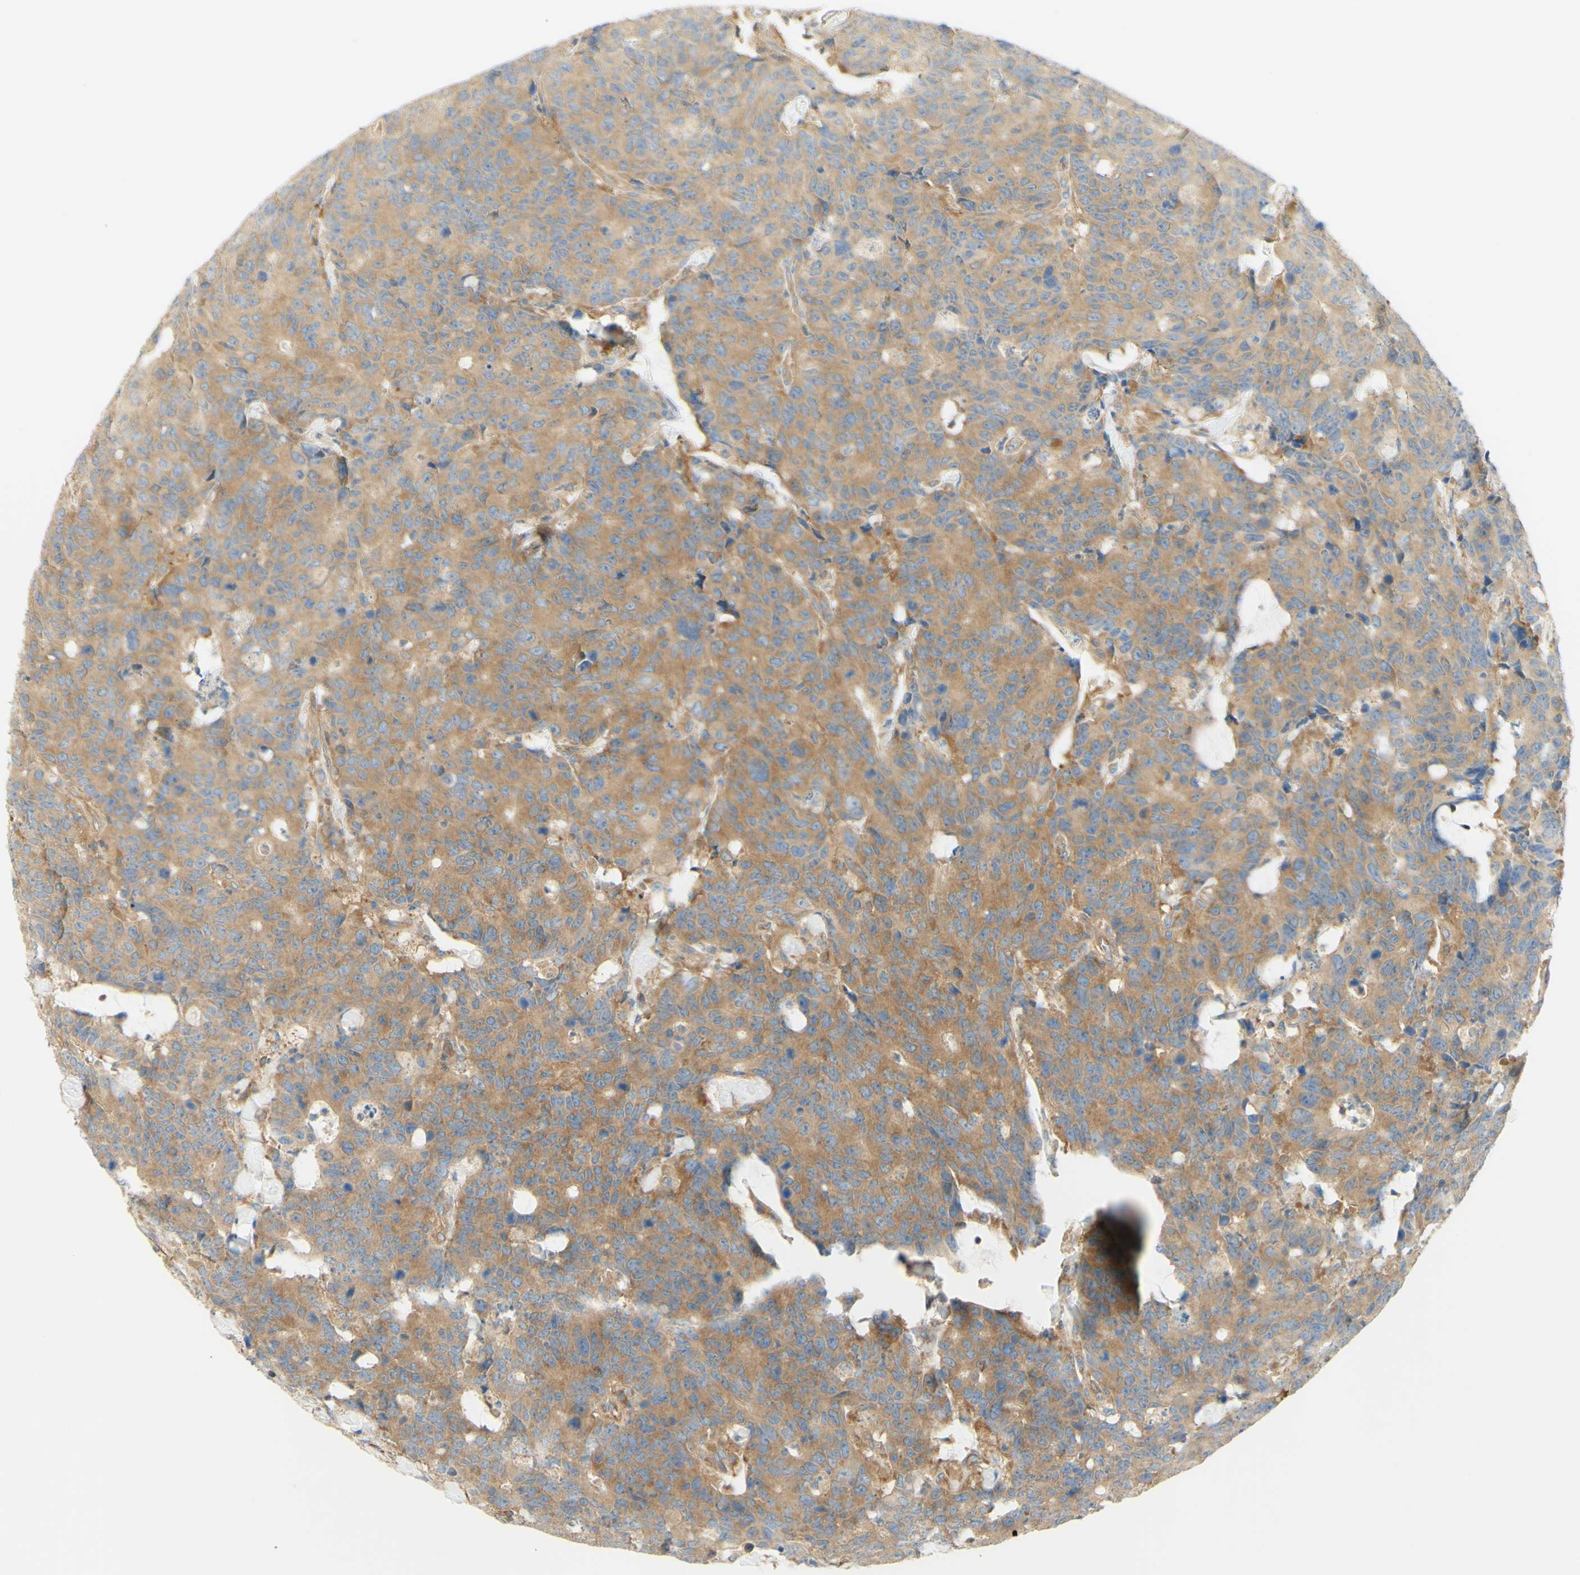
{"staining": {"intensity": "moderate", "quantity": ">75%", "location": "cytoplasmic/membranous"}, "tissue": "colorectal cancer", "cell_type": "Tumor cells", "image_type": "cancer", "snomed": [{"axis": "morphology", "description": "Adenocarcinoma, NOS"}, {"axis": "topography", "description": "Colon"}], "caption": "The micrograph reveals staining of colorectal cancer, revealing moderate cytoplasmic/membranous protein positivity (brown color) within tumor cells. (DAB IHC with brightfield microscopy, high magnification).", "gene": "IKBKG", "patient": {"sex": "female", "age": 86}}